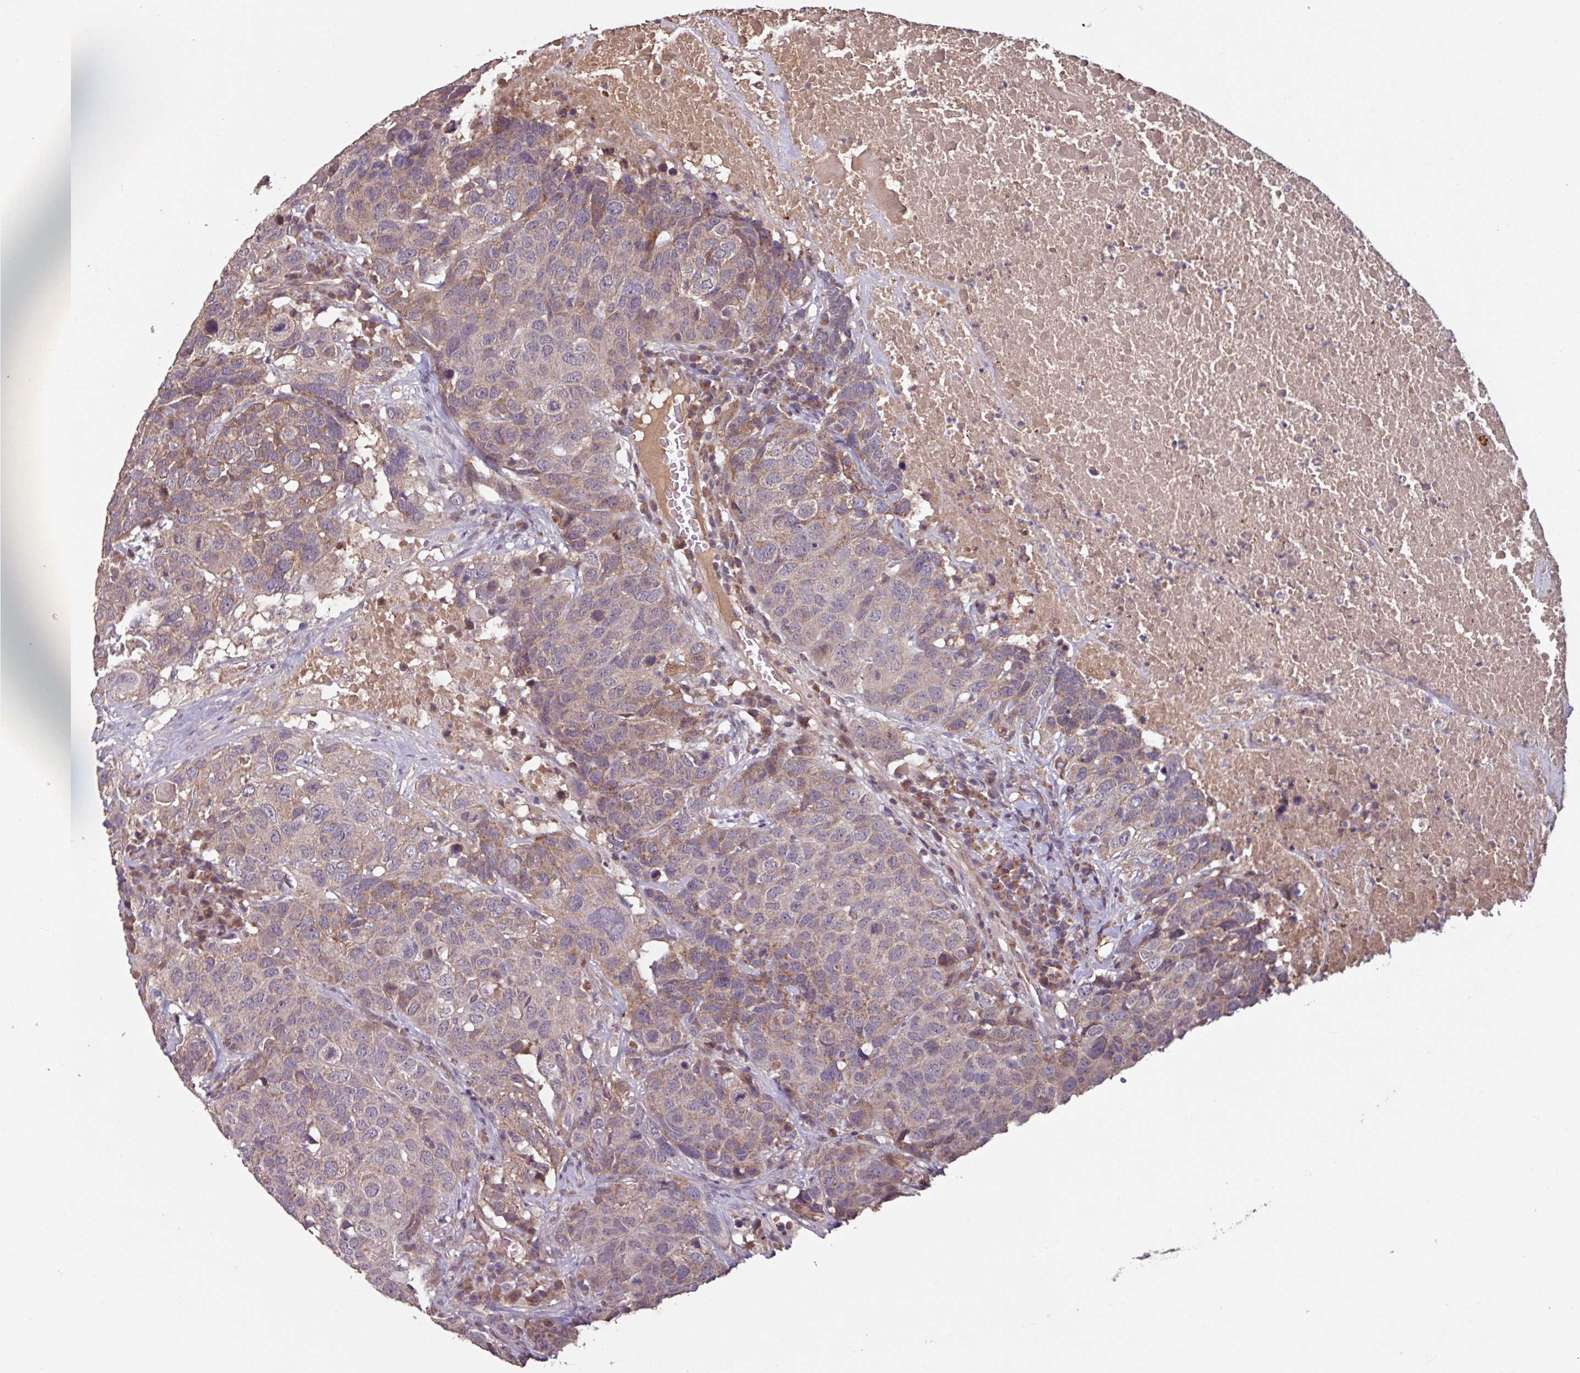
{"staining": {"intensity": "weak", "quantity": "25%-75%", "location": "cytoplasmic/membranous"}, "tissue": "head and neck cancer", "cell_type": "Tumor cells", "image_type": "cancer", "snomed": [{"axis": "morphology", "description": "Squamous cell carcinoma, NOS"}, {"axis": "topography", "description": "Head-Neck"}], "caption": "Immunohistochemistry of human head and neck cancer reveals low levels of weak cytoplasmic/membranous staining in about 25%-75% of tumor cells.", "gene": "TMEM88", "patient": {"sex": "male", "age": 66}}